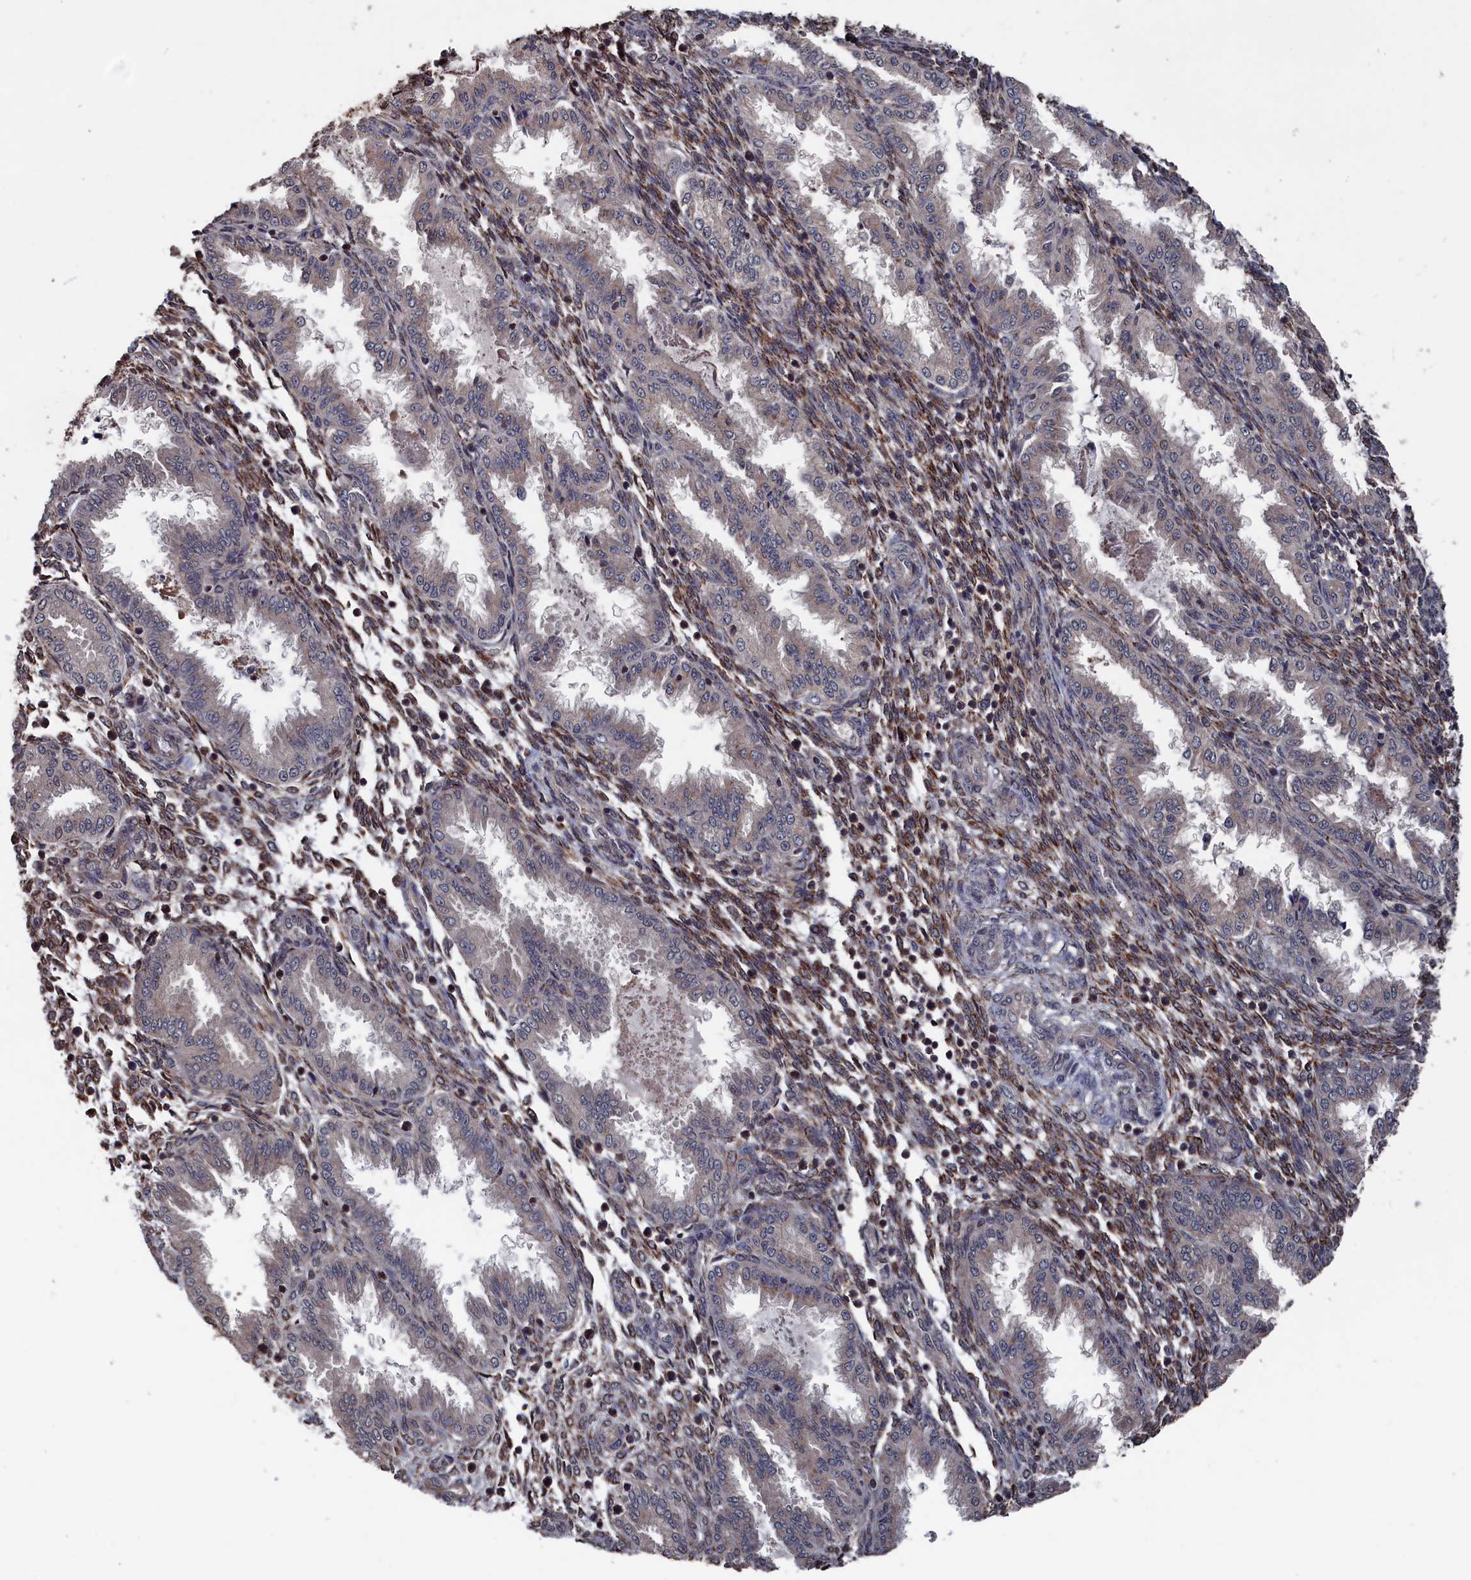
{"staining": {"intensity": "moderate", "quantity": "<25%", "location": "cytoplasmic/membranous,nuclear"}, "tissue": "endometrium", "cell_type": "Cells in endometrial stroma", "image_type": "normal", "snomed": [{"axis": "morphology", "description": "Normal tissue, NOS"}, {"axis": "topography", "description": "Endometrium"}], "caption": "A photomicrograph of human endometrium stained for a protein reveals moderate cytoplasmic/membranous,nuclear brown staining in cells in endometrial stroma. Ihc stains the protein in brown and the nuclei are stained blue.", "gene": "PDE12", "patient": {"sex": "female", "age": 33}}